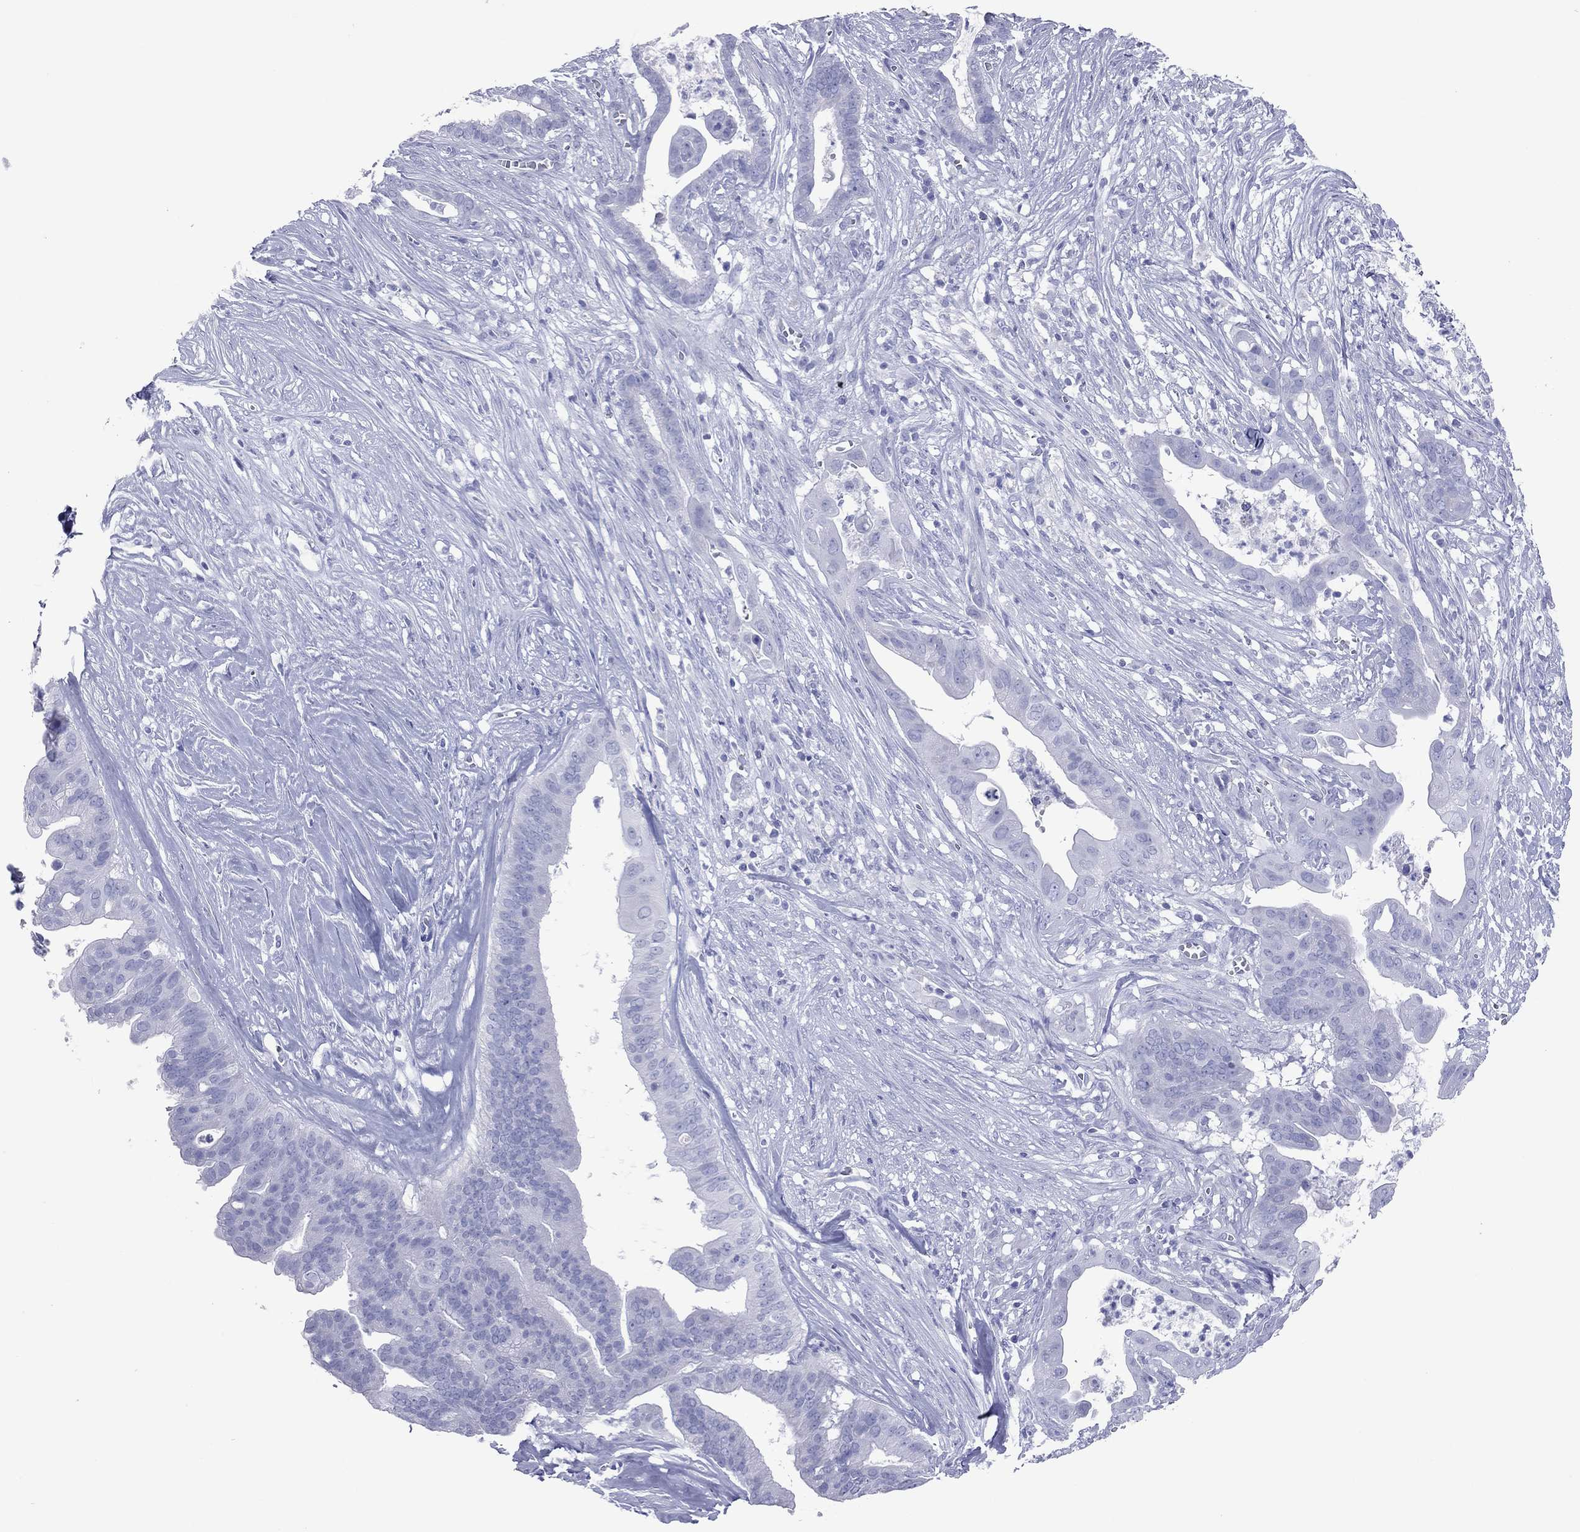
{"staining": {"intensity": "negative", "quantity": "none", "location": "none"}, "tissue": "pancreatic cancer", "cell_type": "Tumor cells", "image_type": "cancer", "snomed": [{"axis": "morphology", "description": "Adenocarcinoma, NOS"}, {"axis": "topography", "description": "Pancreas"}], "caption": "Adenocarcinoma (pancreatic) was stained to show a protein in brown. There is no significant positivity in tumor cells. Brightfield microscopy of immunohistochemistry (IHC) stained with DAB (3,3'-diaminobenzidine) (brown) and hematoxylin (blue), captured at high magnification.", "gene": "VSIG10", "patient": {"sex": "male", "age": 61}}